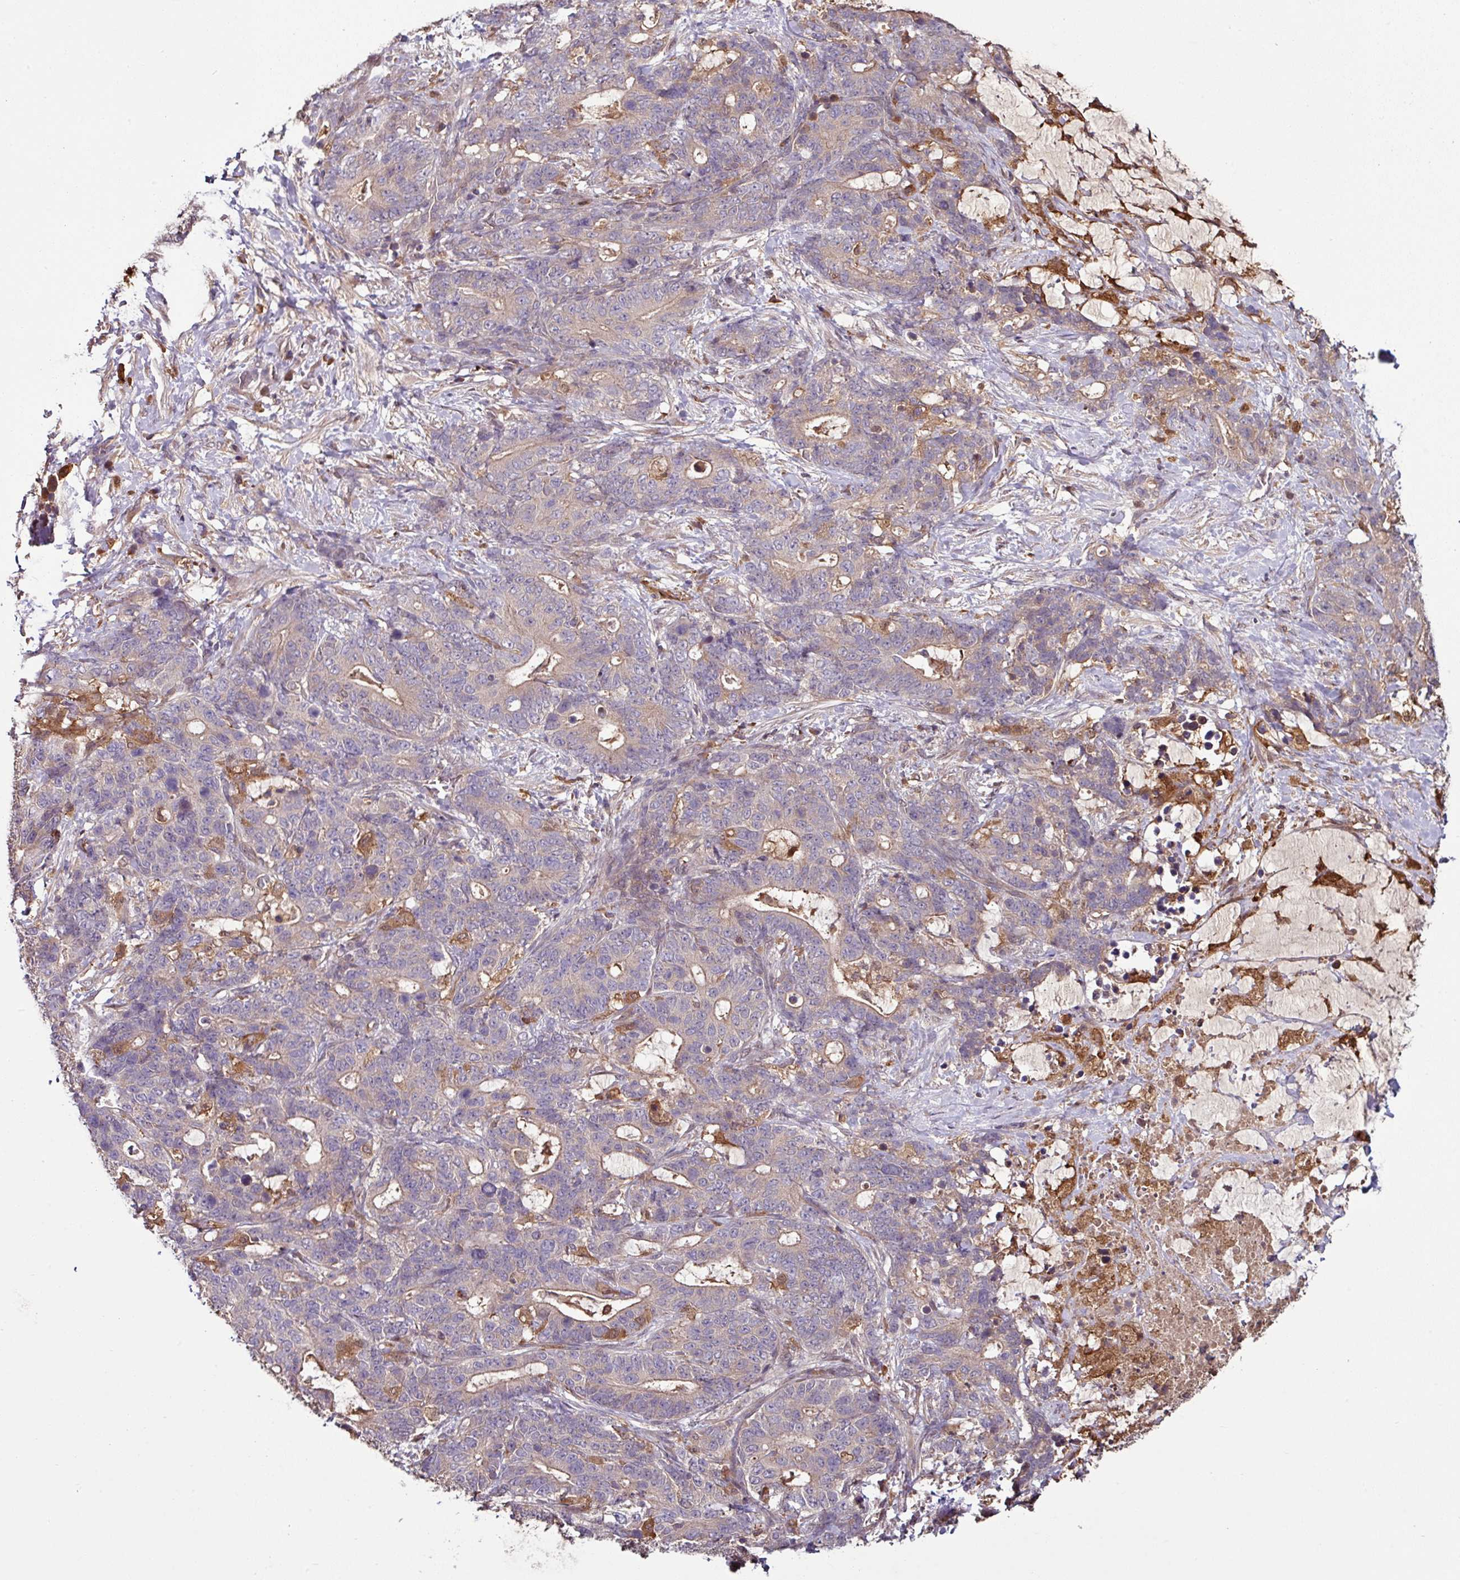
{"staining": {"intensity": "weak", "quantity": "<25%", "location": "cytoplasmic/membranous"}, "tissue": "stomach cancer", "cell_type": "Tumor cells", "image_type": "cancer", "snomed": [{"axis": "morphology", "description": "Normal tissue, NOS"}, {"axis": "morphology", "description": "Adenocarcinoma, NOS"}, {"axis": "topography", "description": "Stomach"}], "caption": "Tumor cells are negative for brown protein staining in stomach adenocarcinoma.", "gene": "GNPDA1", "patient": {"sex": "female", "age": 64}}